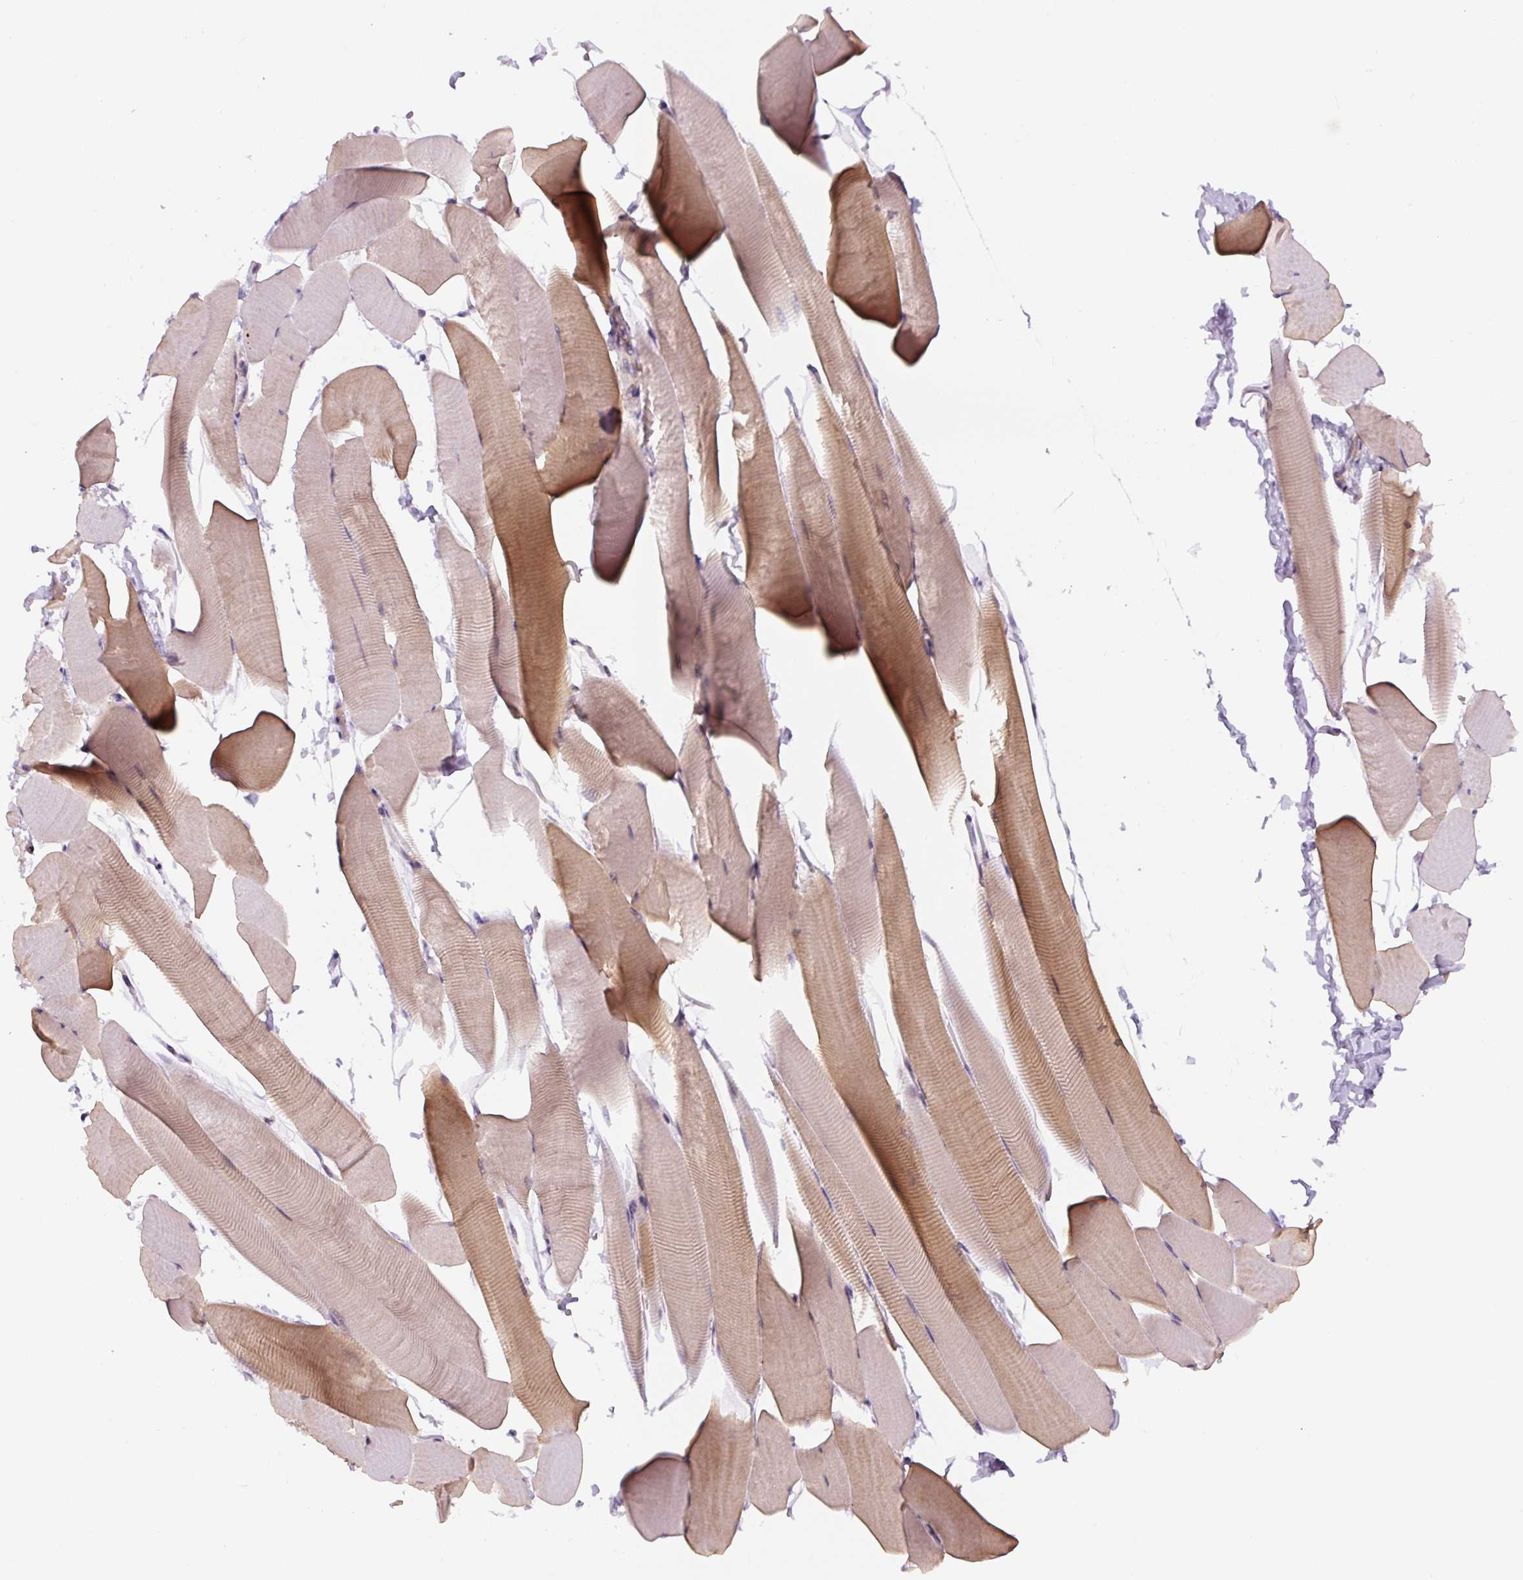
{"staining": {"intensity": "moderate", "quantity": "25%-75%", "location": "cytoplasmic/membranous"}, "tissue": "skeletal muscle", "cell_type": "Myocytes", "image_type": "normal", "snomed": [{"axis": "morphology", "description": "Normal tissue, NOS"}, {"axis": "topography", "description": "Skeletal muscle"}], "caption": "Protein expression by IHC exhibits moderate cytoplasmic/membranous expression in about 25%-75% of myocytes in unremarkable skeletal muscle.", "gene": "YIF1B", "patient": {"sex": "male", "age": 25}}